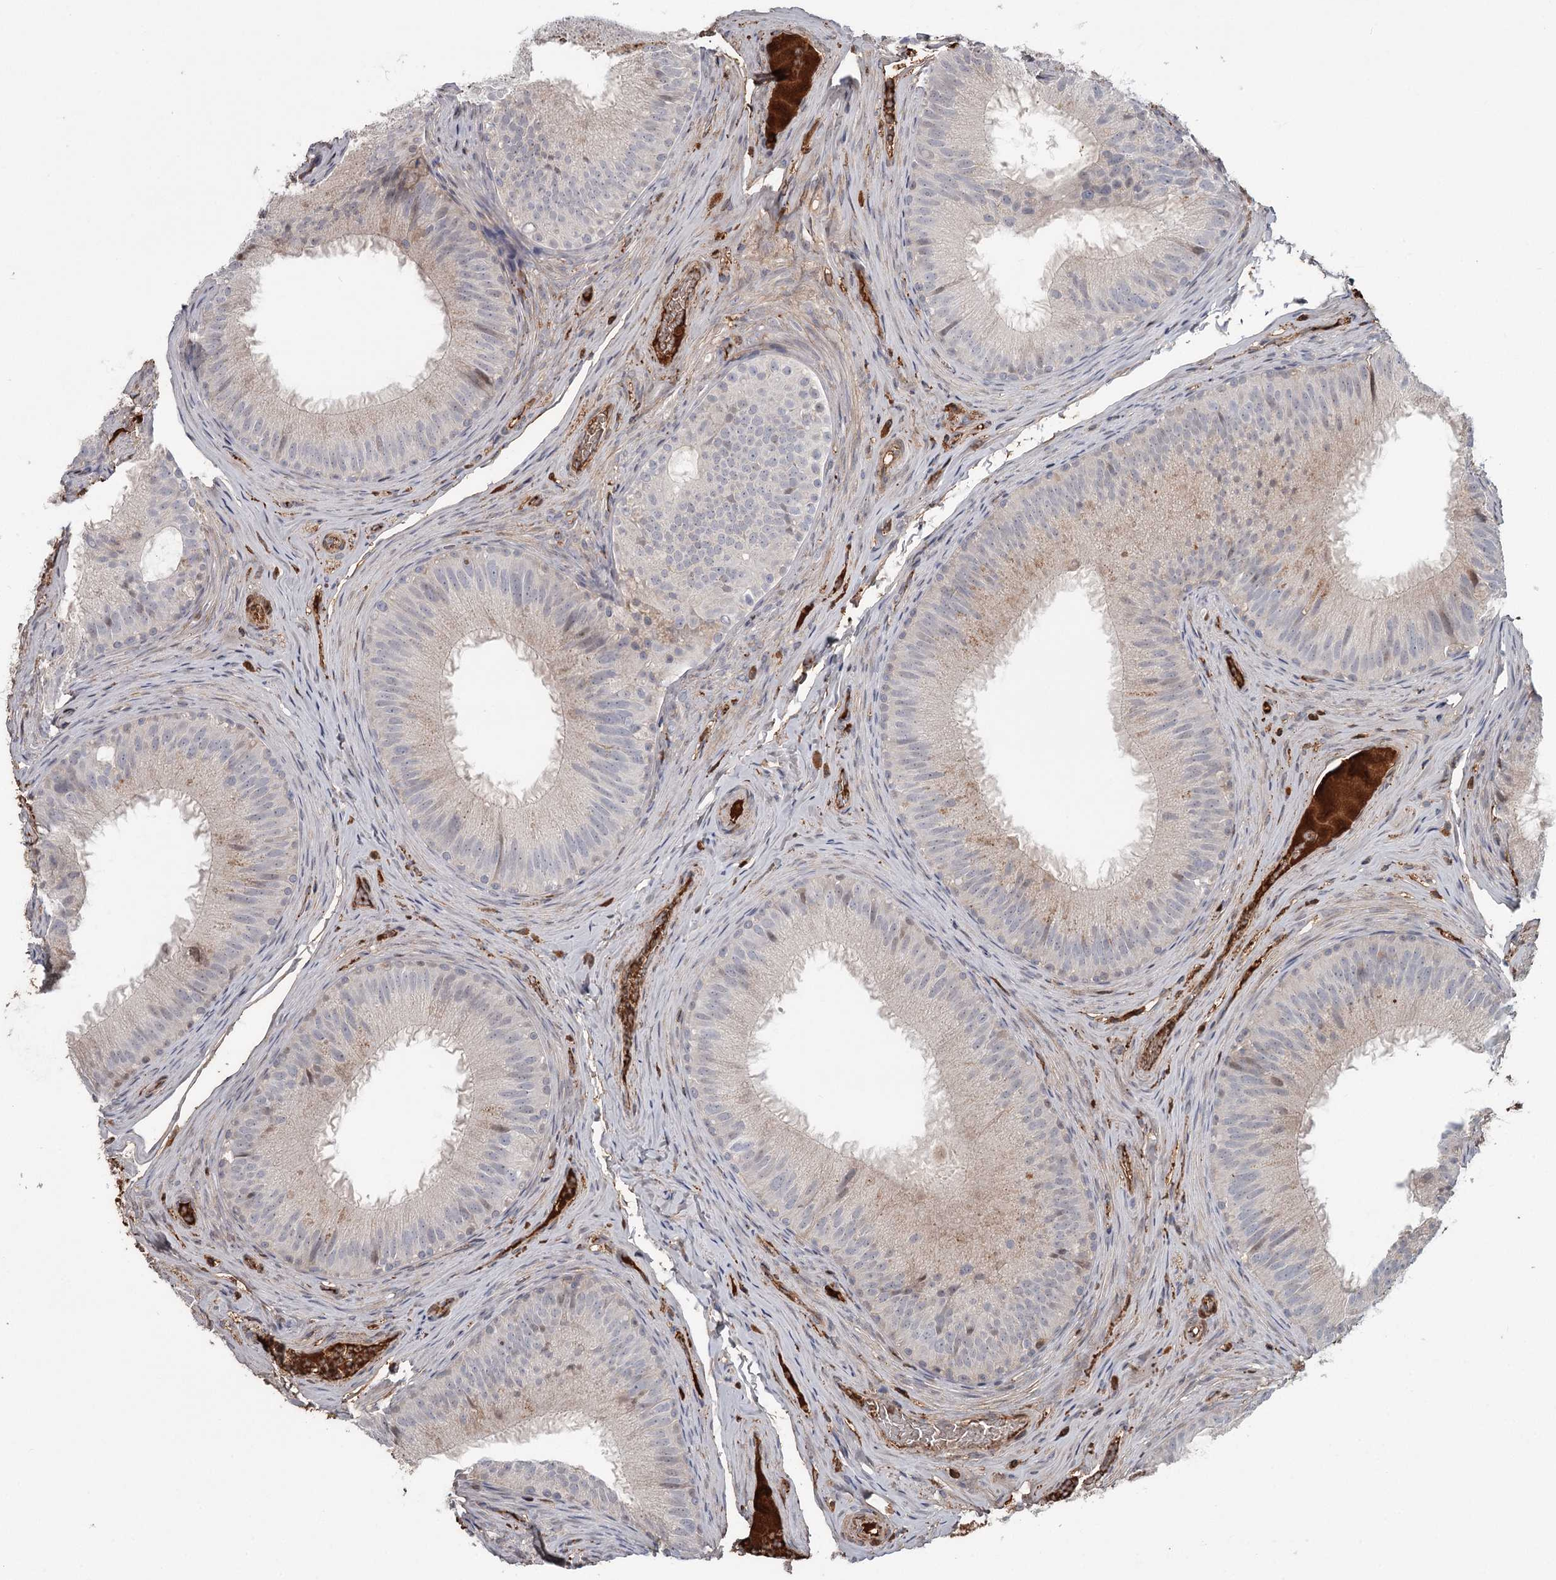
{"staining": {"intensity": "weak", "quantity": "<25%", "location": "nuclear"}, "tissue": "epididymis", "cell_type": "Glandular cells", "image_type": "normal", "snomed": [{"axis": "morphology", "description": "Normal tissue, NOS"}, {"axis": "topography", "description": "Epididymis"}], "caption": "DAB (3,3'-diaminobenzidine) immunohistochemical staining of normal human epididymis exhibits no significant positivity in glandular cells. Brightfield microscopy of IHC stained with DAB (brown) and hematoxylin (blue), captured at high magnification.", "gene": "DHRS9", "patient": {"sex": "male", "age": 34}}